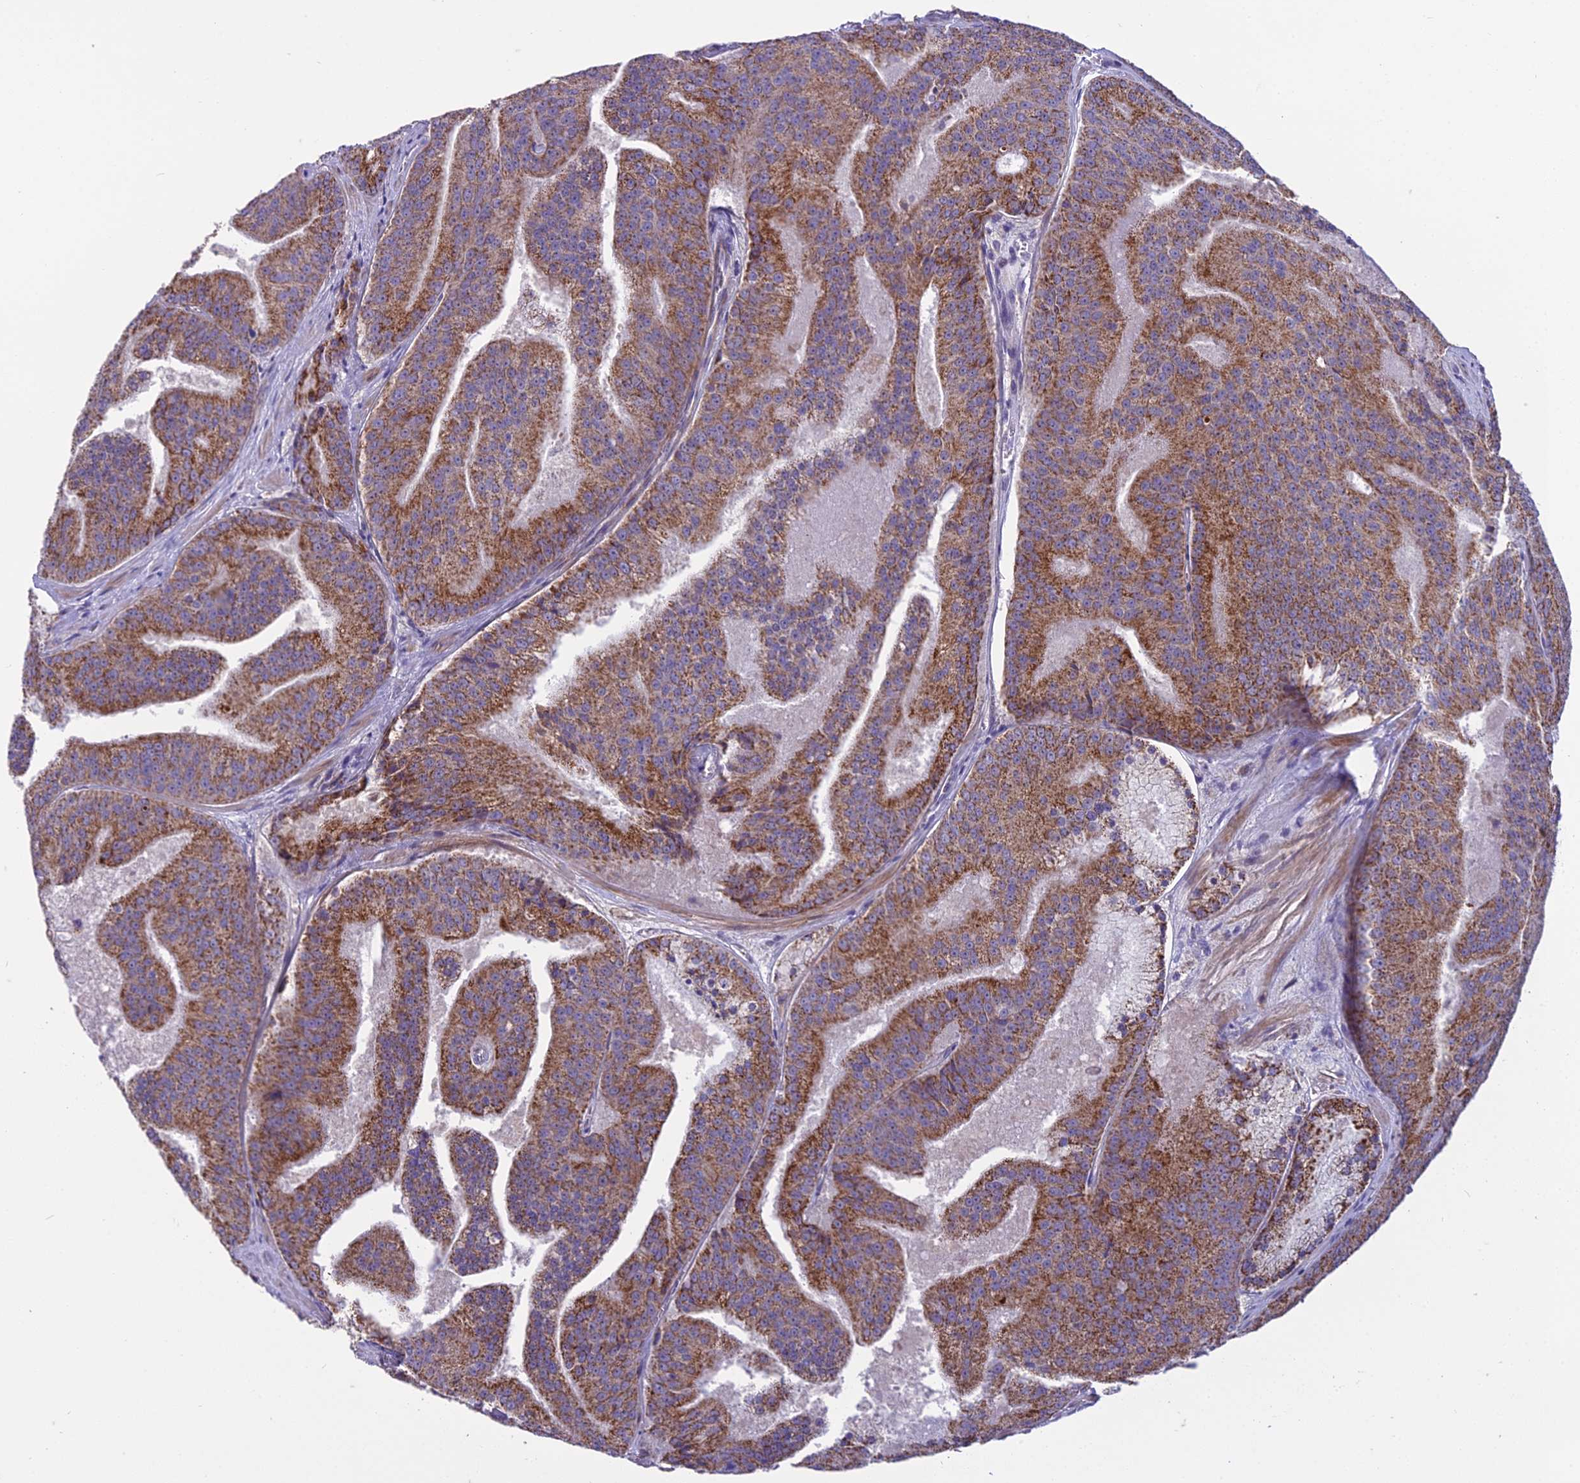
{"staining": {"intensity": "moderate", "quantity": ">75%", "location": "cytoplasmic/membranous"}, "tissue": "prostate cancer", "cell_type": "Tumor cells", "image_type": "cancer", "snomed": [{"axis": "morphology", "description": "Adenocarcinoma, High grade"}, {"axis": "topography", "description": "Prostate"}], "caption": "Moderate cytoplasmic/membranous positivity is present in about >75% of tumor cells in prostate cancer.", "gene": "DUS2", "patient": {"sex": "male", "age": 61}}